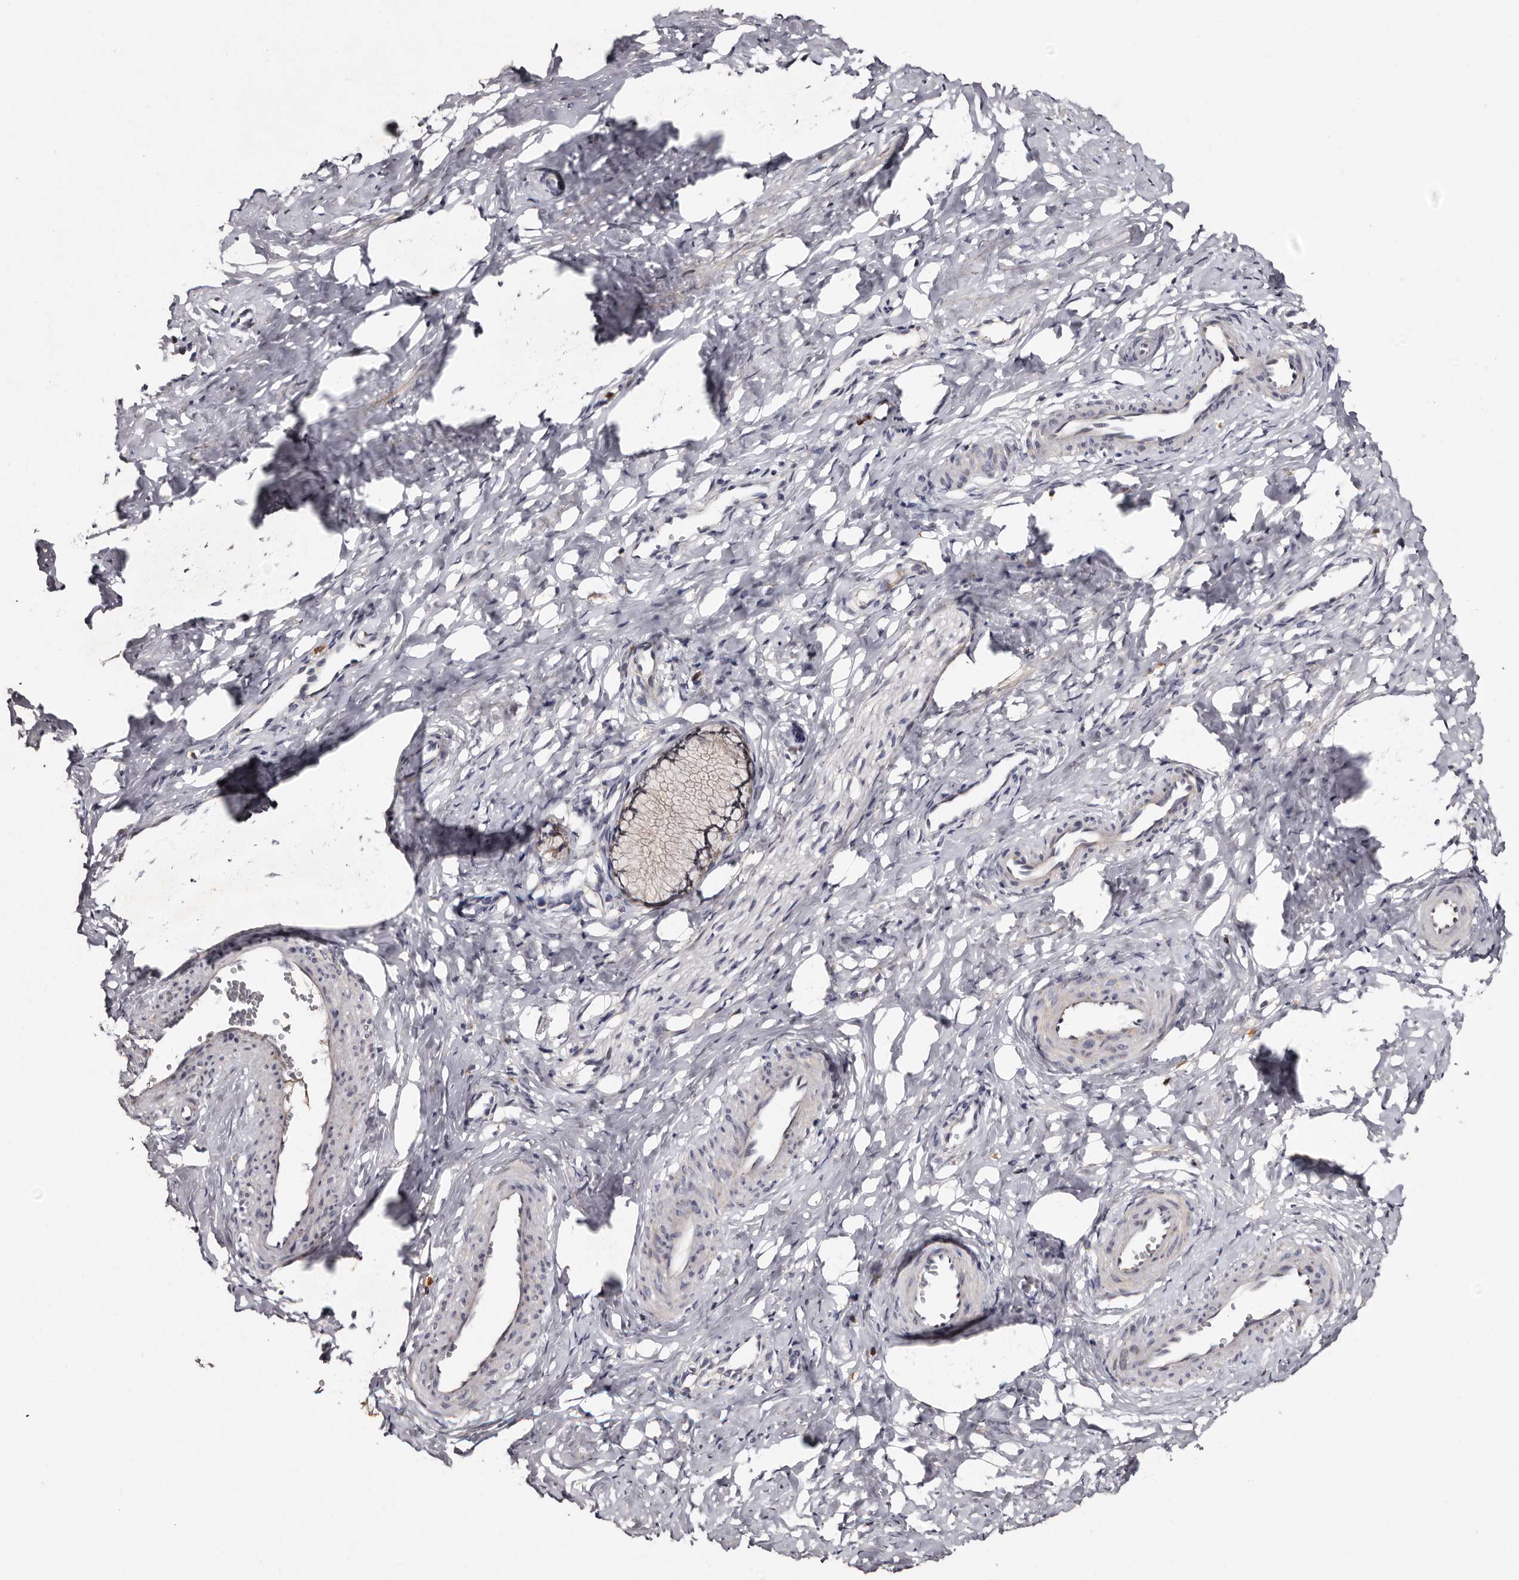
{"staining": {"intensity": "weak", "quantity": ">75%", "location": "cytoplasmic/membranous"}, "tissue": "cervix", "cell_type": "Glandular cells", "image_type": "normal", "snomed": [{"axis": "morphology", "description": "Normal tissue, NOS"}, {"axis": "topography", "description": "Cervix"}], "caption": "Cervix stained for a protein demonstrates weak cytoplasmic/membranous positivity in glandular cells. The staining was performed using DAB to visualize the protein expression in brown, while the nuclei were stained in blue with hematoxylin (Magnification: 20x).", "gene": "DNPH1", "patient": {"sex": "female", "age": 27}}